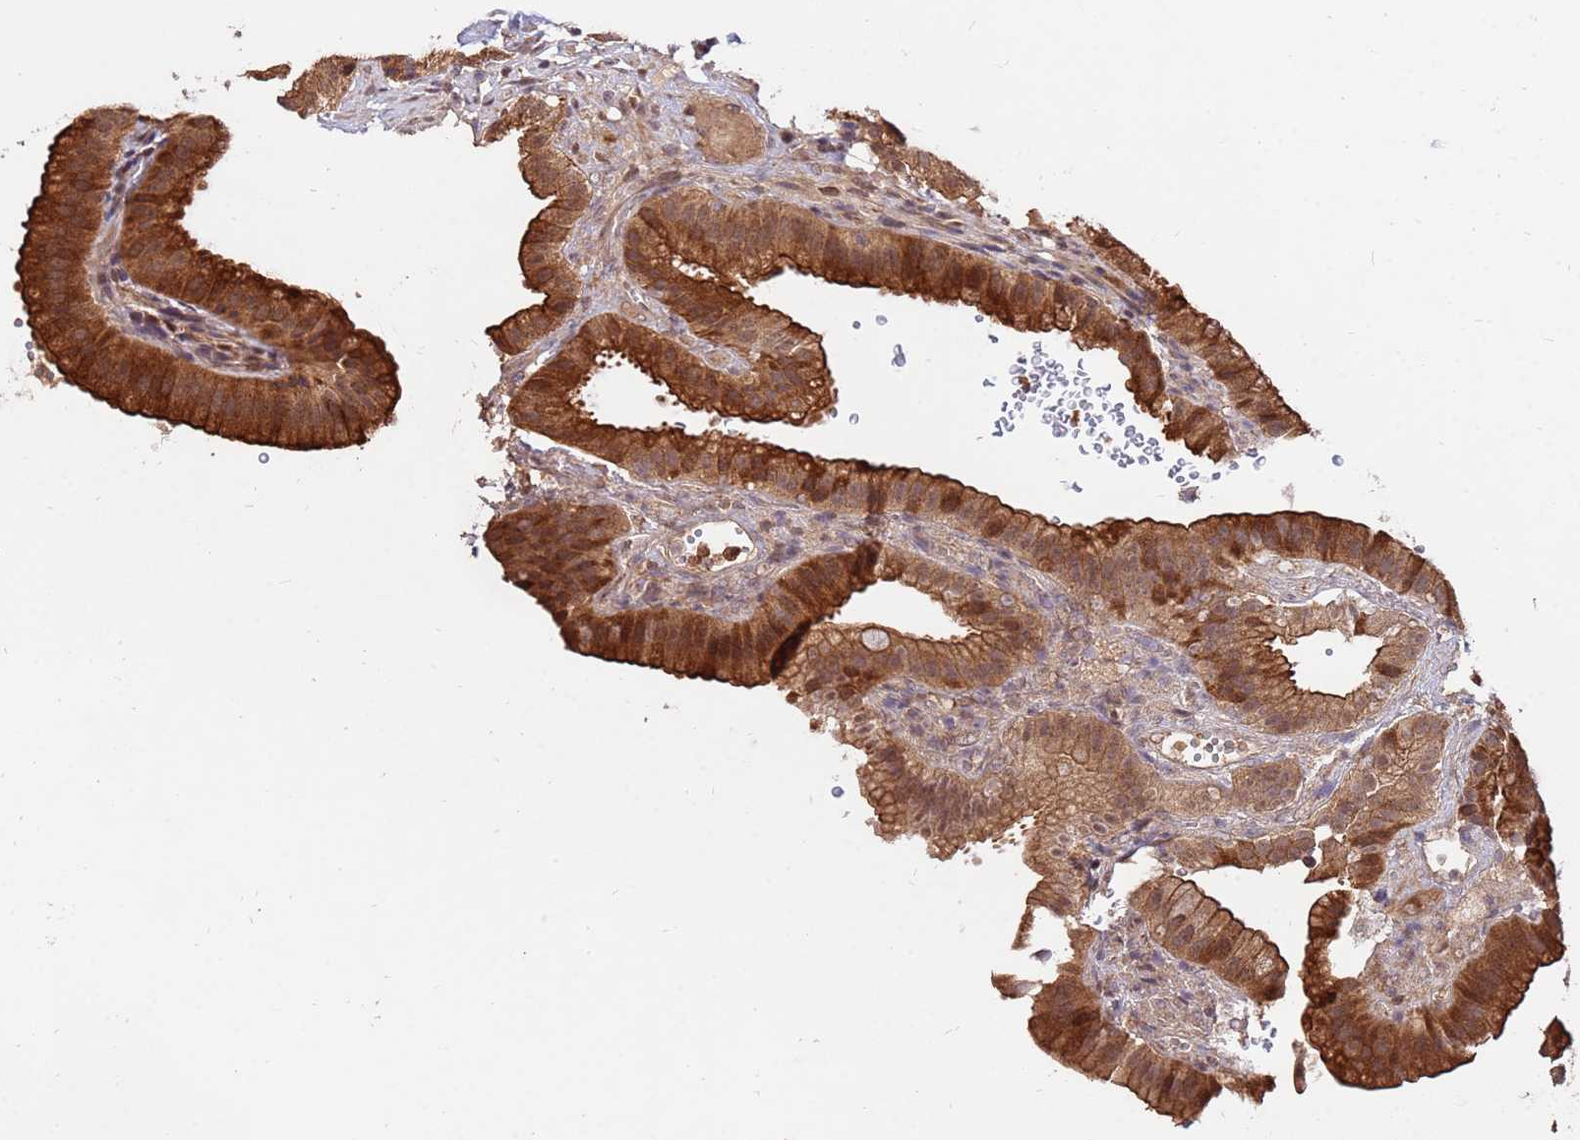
{"staining": {"intensity": "strong", "quantity": ">75%", "location": "cytoplasmic/membranous,nuclear"}, "tissue": "gallbladder", "cell_type": "Glandular cells", "image_type": "normal", "snomed": [{"axis": "morphology", "description": "Normal tissue, NOS"}, {"axis": "topography", "description": "Gallbladder"}], "caption": "Immunohistochemistry staining of benign gallbladder, which shows high levels of strong cytoplasmic/membranous,nuclear expression in approximately >75% of glandular cells indicating strong cytoplasmic/membranous,nuclear protein staining. The staining was performed using DAB (3,3'-diaminobenzidine) (brown) for protein detection and nuclei were counterstained in hematoxylin (blue).", "gene": "ZNF619", "patient": {"sex": "female", "age": 61}}